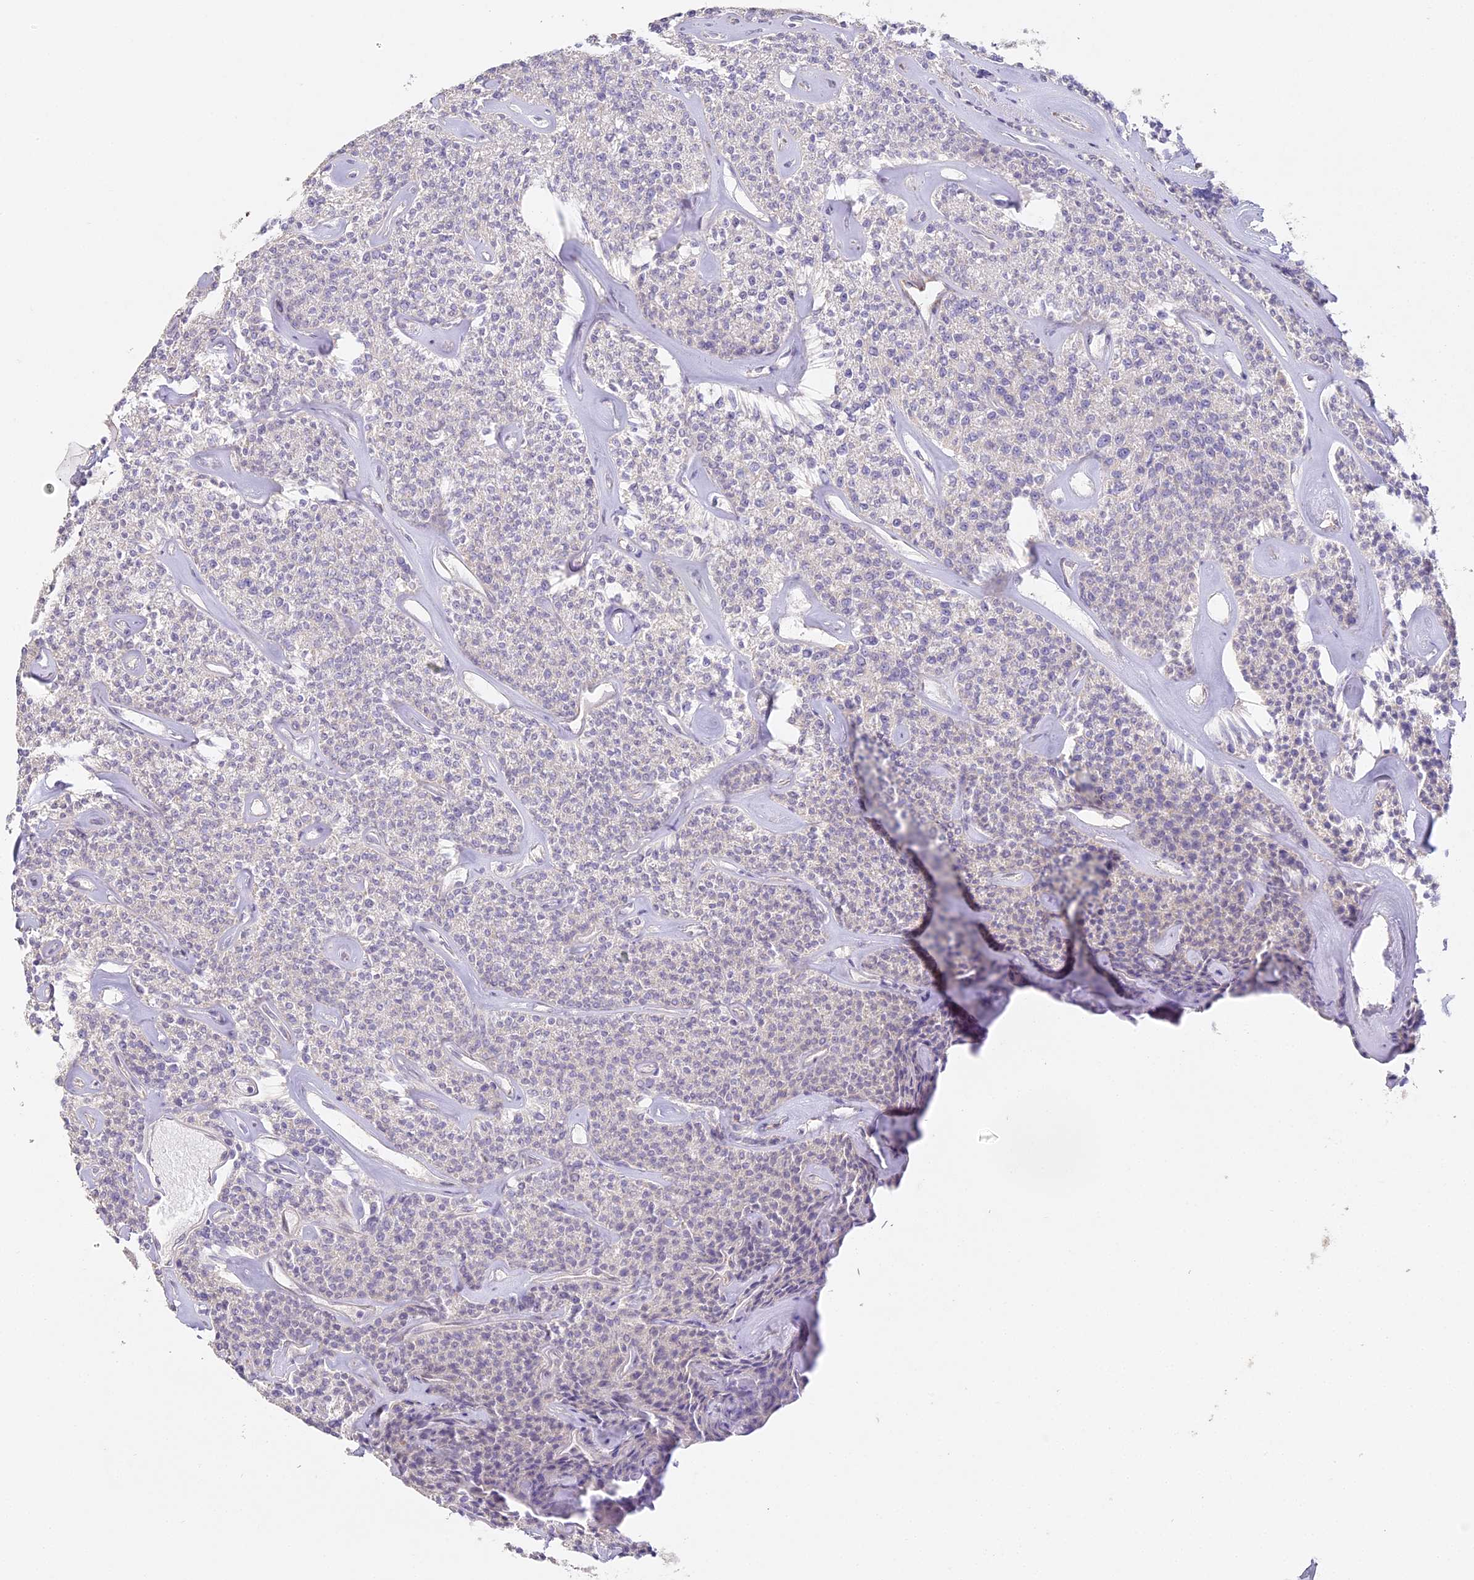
{"staining": {"intensity": "negative", "quantity": "none", "location": "none"}, "tissue": "parathyroid gland", "cell_type": "Glandular cells", "image_type": "normal", "snomed": [{"axis": "morphology", "description": "Normal tissue, NOS"}, {"axis": "topography", "description": "Parathyroid gland"}], "caption": "Image shows no significant protein positivity in glandular cells of unremarkable parathyroid gland. (Stains: DAB immunohistochemistry (IHC) with hematoxylin counter stain, Microscopy: brightfield microscopy at high magnification).", "gene": "MED28", "patient": {"sex": "male", "age": 46}}